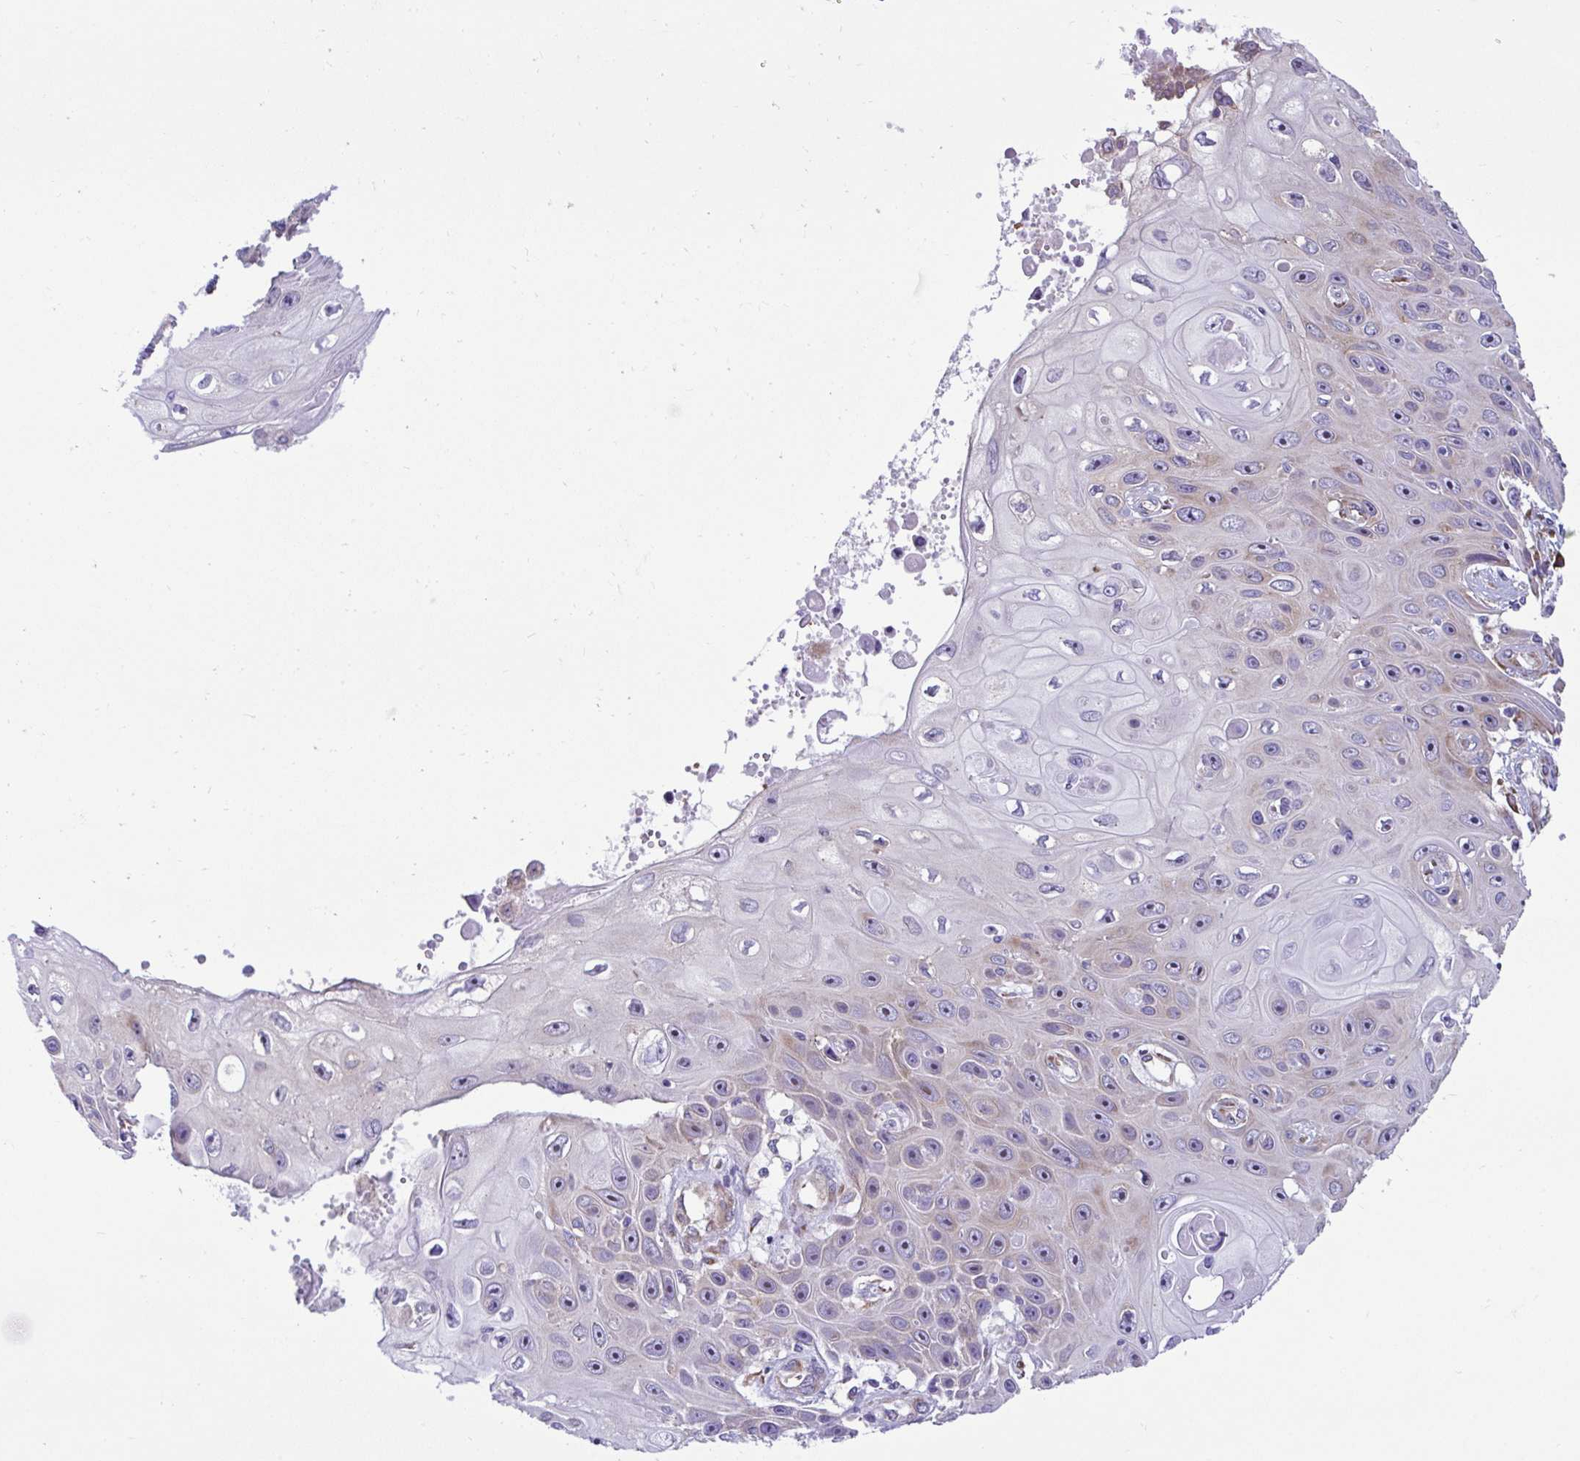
{"staining": {"intensity": "moderate", "quantity": "<25%", "location": "cytoplasmic/membranous"}, "tissue": "skin cancer", "cell_type": "Tumor cells", "image_type": "cancer", "snomed": [{"axis": "morphology", "description": "Squamous cell carcinoma, NOS"}, {"axis": "topography", "description": "Skin"}], "caption": "Immunohistochemistry histopathology image of neoplastic tissue: human skin cancer stained using immunohistochemistry displays low levels of moderate protein expression localized specifically in the cytoplasmic/membranous of tumor cells, appearing as a cytoplasmic/membranous brown color.", "gene": "RPL7", "patient": {"sex": "male", "age": 82}}